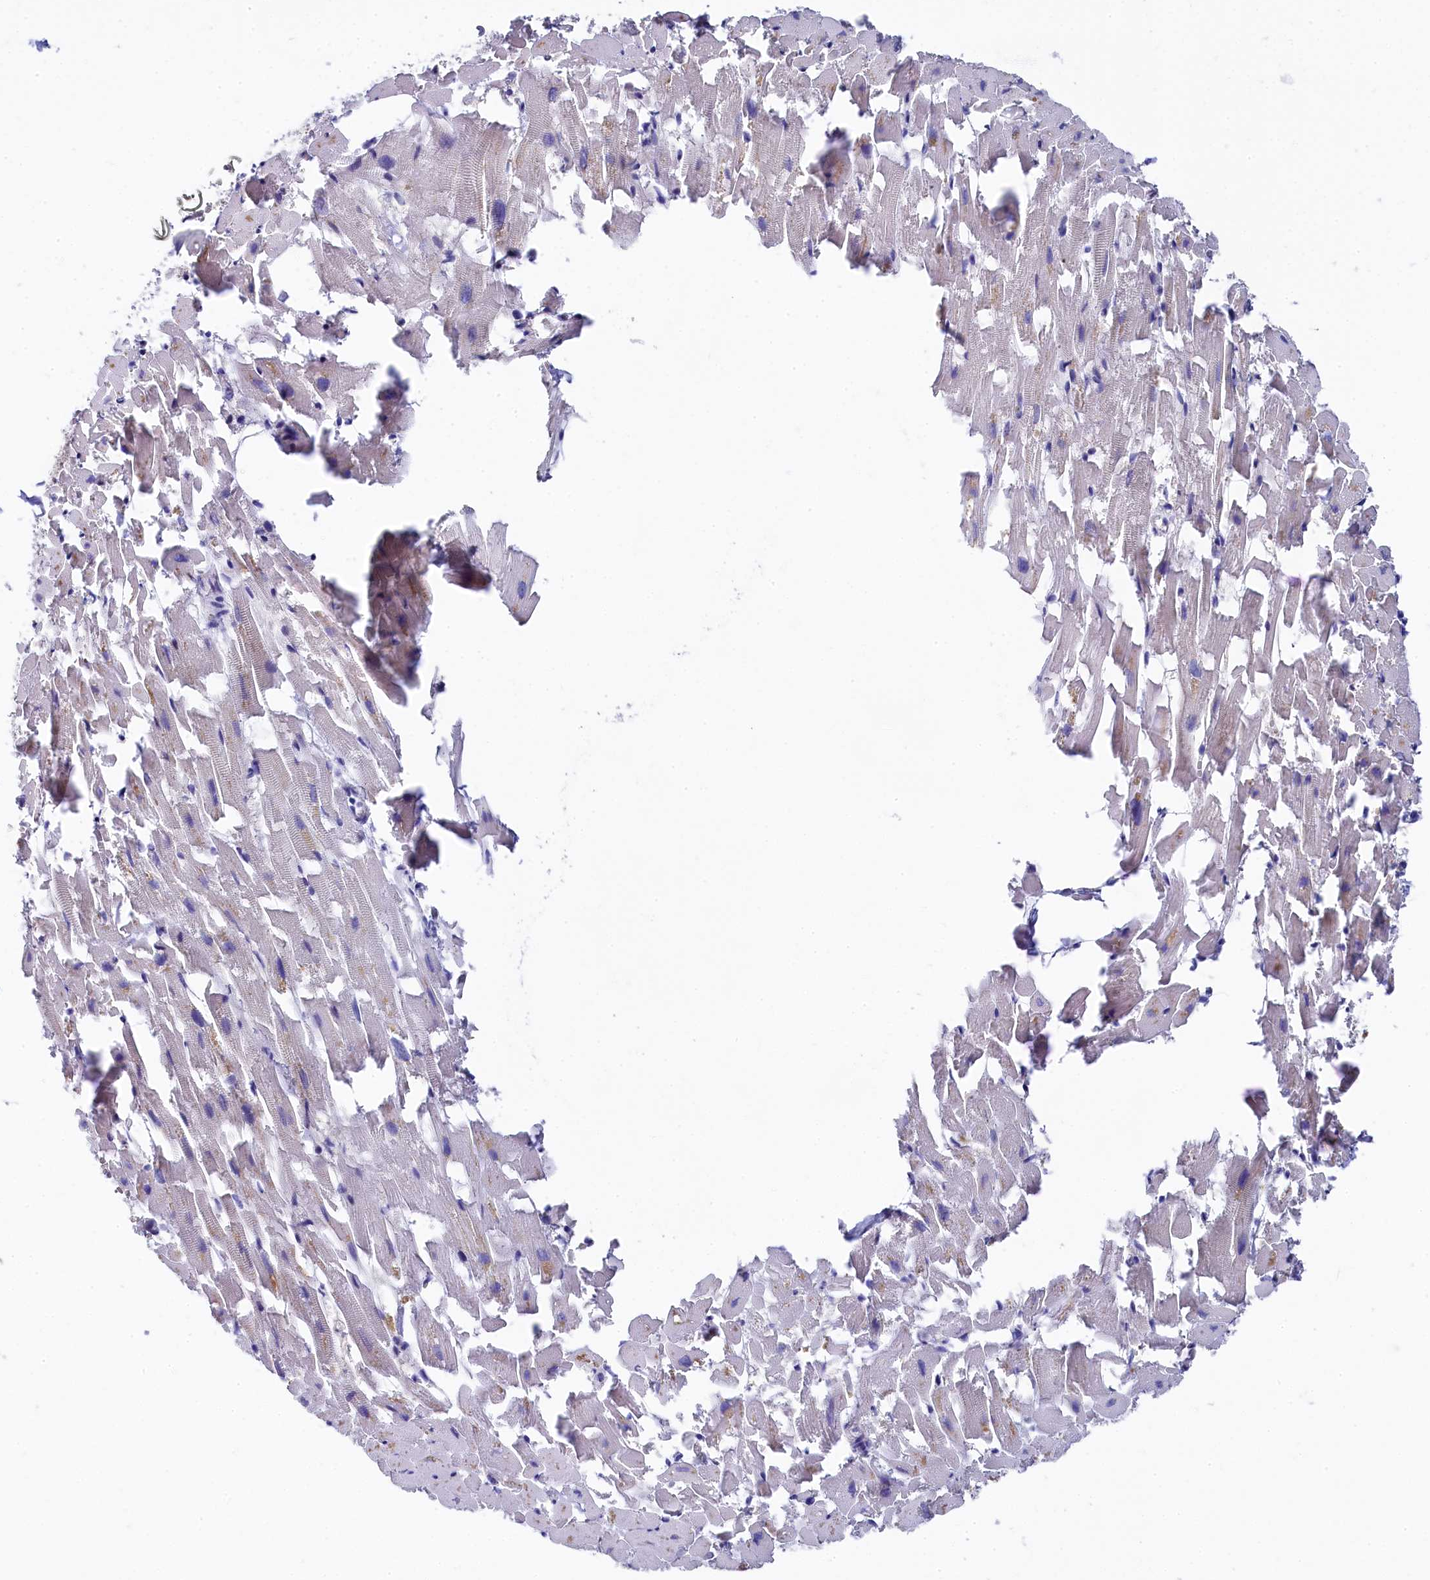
{"staining": {"intensity": "negative", "quantity": "none", "location": "none"}, "tissue": "heart muscle", "cell_type": "Cardiomyocytes", "image_type": "normal", "snomed": [{"axis": "morphology", "description": "Normal tissue, NOS"}, {"axis": "topography", "description": "Heart"}], "caption": "Immunohistochemistry image of unremarkable heart muscle: heart muscle stained with DAB (3,3'-diaminobenzidine) displays no significant protein staining in cardiomyocytes.", "gene": "C11orf54", "patient": {"sex": "female", "age": 64}}